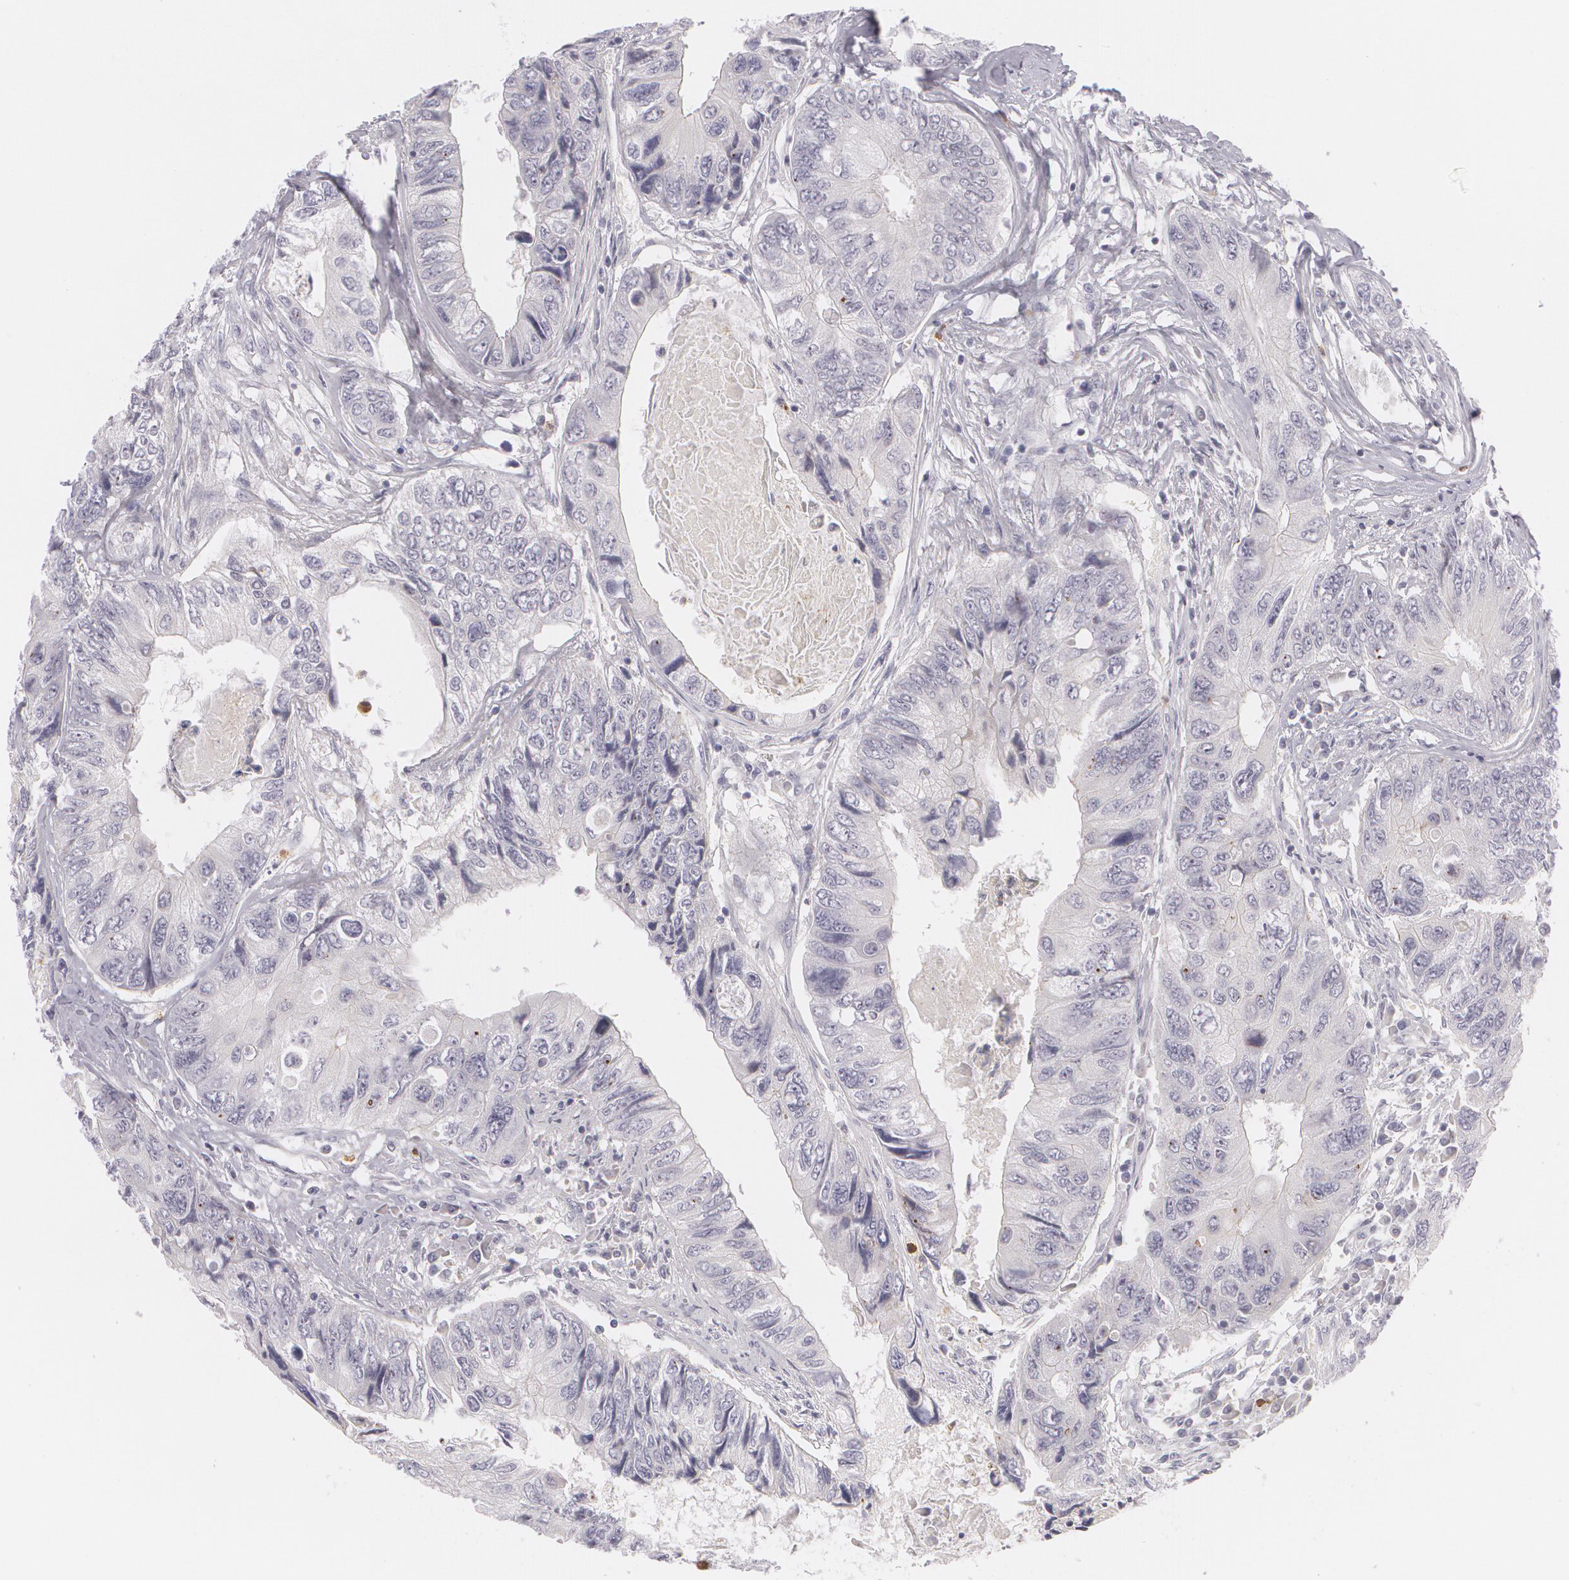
{"staining": {"intensity": "negative", "quantity": "none", "location": "none"}, "tissue": "colorectal cancer", "cell_type": "Tumor cells", "image_type": "cancer", "snomed": [{"axis": "morphology", "description": "Adenocarcinoma, NOS"}, {"axis": "topography", "description": "Rectum"}], "caption": "High power microscopy photomicrograph of an immunohistochemistry (IHC) image of colorectal cancer (adenocarcinoma), revealing no significant staining in tumor cells. Nuclei are stained in blue.", "gene": "FAM181A", "patient": {"sex": "female", "age": 82}}